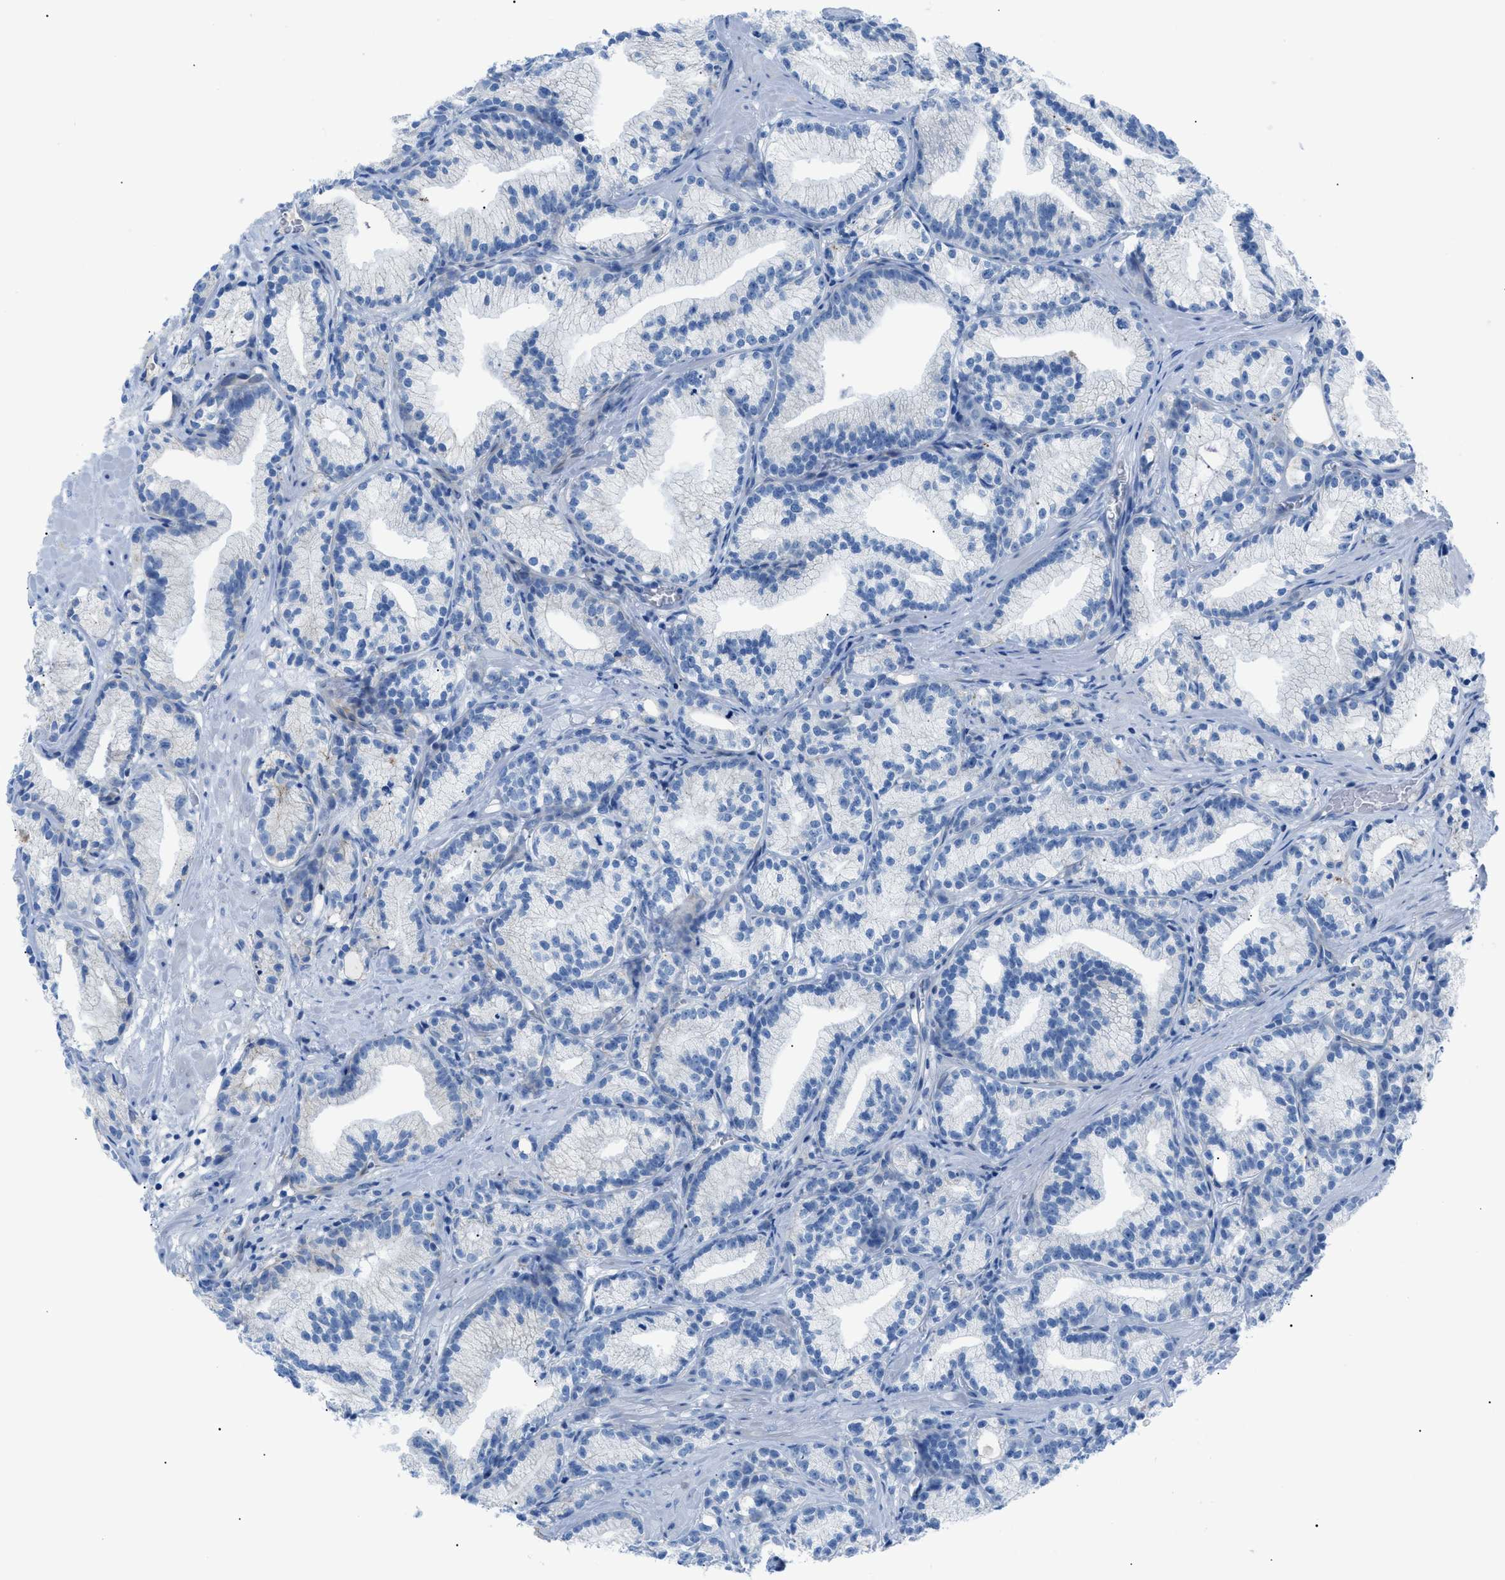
{"staining": {"intensity": "negative", "quantity": "none", "location": "none"}, "tissue": "prostate cancer", "cell_type": "Tumor cells", "image_type": "cancer", "snomed": [{"axis": "morphology", "description": "Adenocarcinoma, Low grade"}, {"axis": "topography", "description": "Prostate"}], "caption": "Immunohistochemical staining of human prostate adenocarcinoma (low-grade) demonstrates no significant staining in tumor cells.", "gene": "ZDHHC24", "patient": {"sex": "male", "age": 89}}